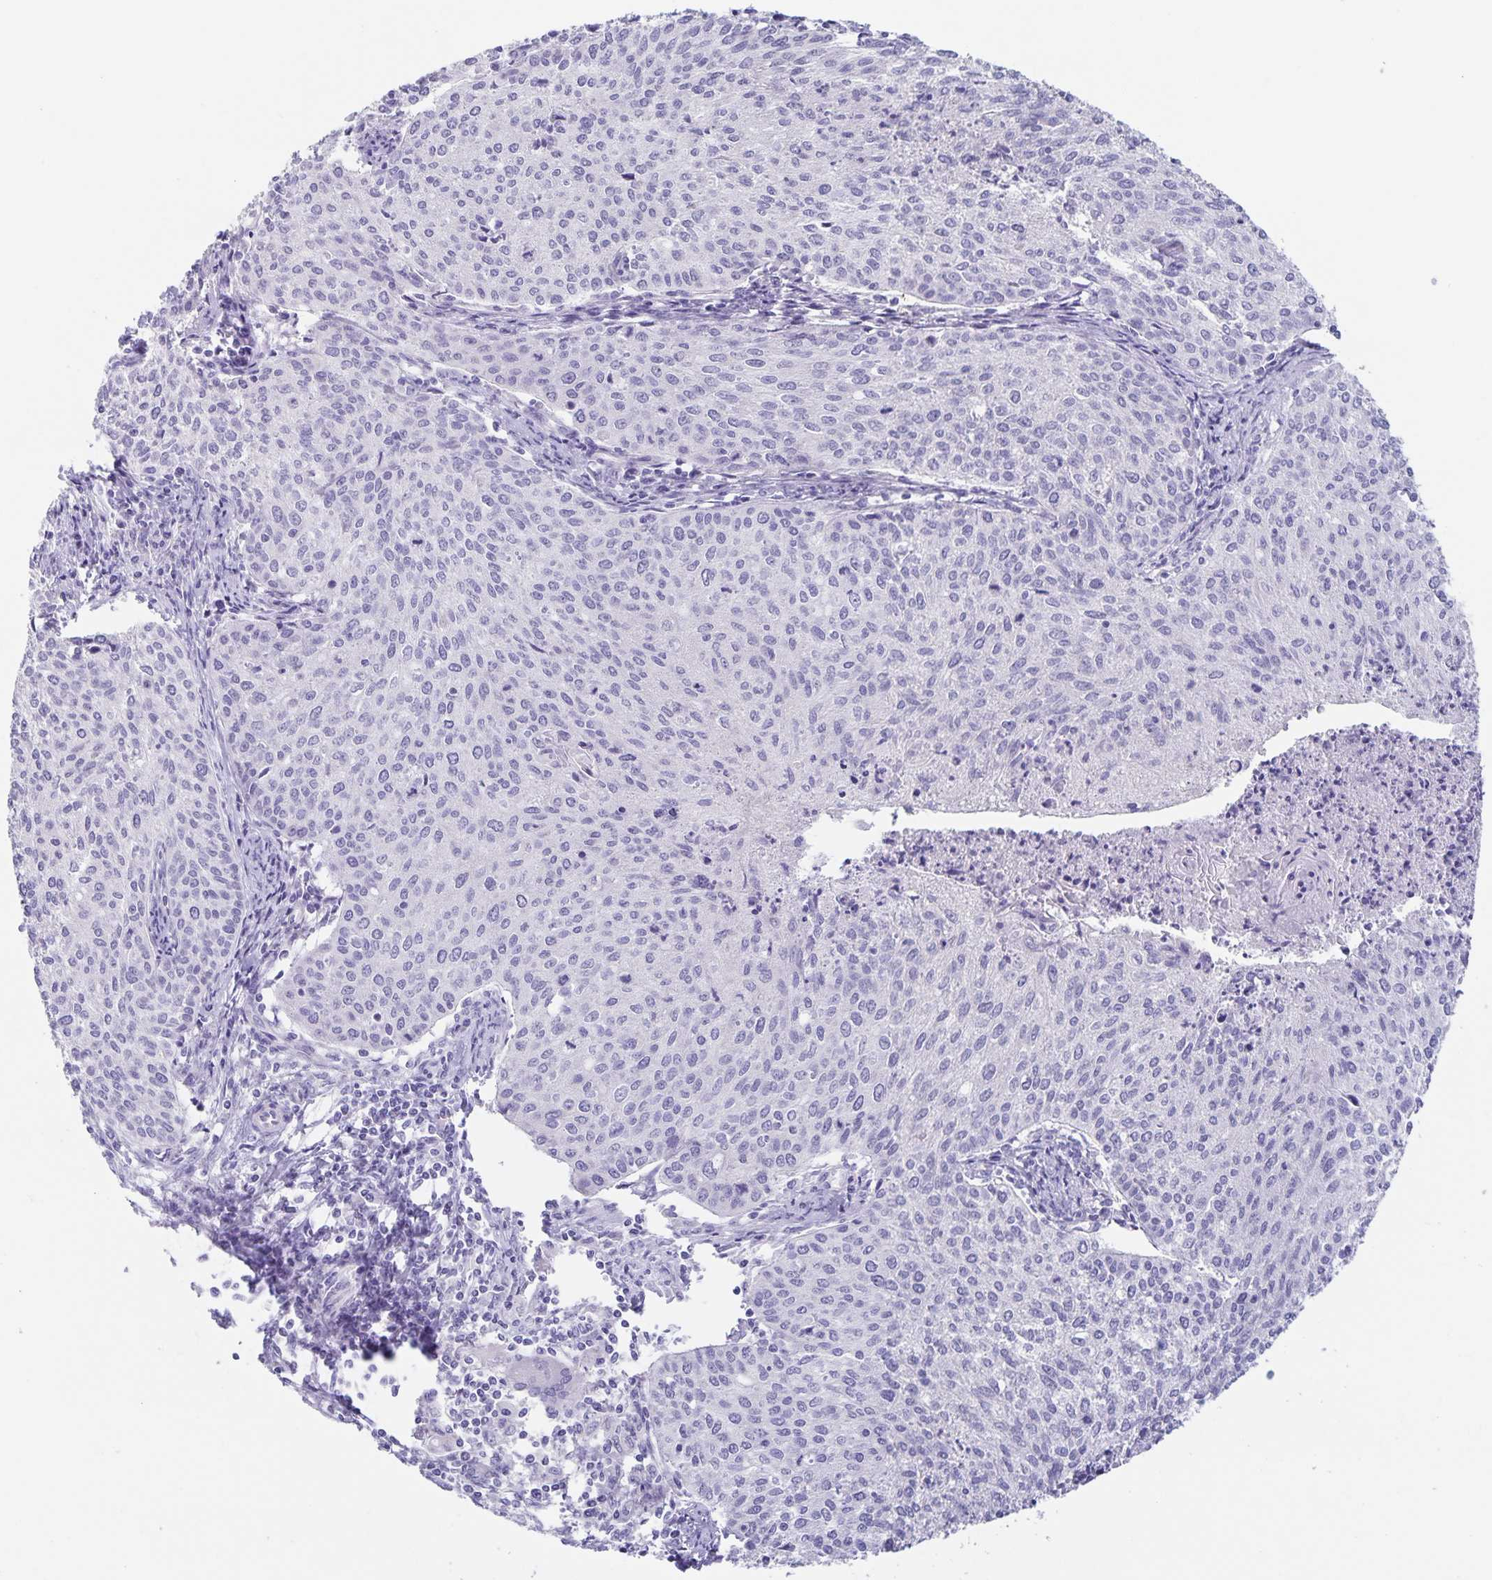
{"staining": {"intensity": "negative", "quantity": "none", "location": "none"}, "tissue": "cervical cancer", "cell_type": "Tumor cells", "image_type": "cancer", "snomed": [{"axis": "morphology", "description": "Squamous cell carcinoma, NOS"}, {"axis": "topography", "description": "Cervix"}], "caption": "The immunohistochemistry image has no significant staining in tumor cells of cervical cancer tissue. (DAB (3,3'-diaminobenzidine) IHC with hematoxylin counter stain).", "gene": "AQP4", "patient": {"sex": "female", "age": 38}}